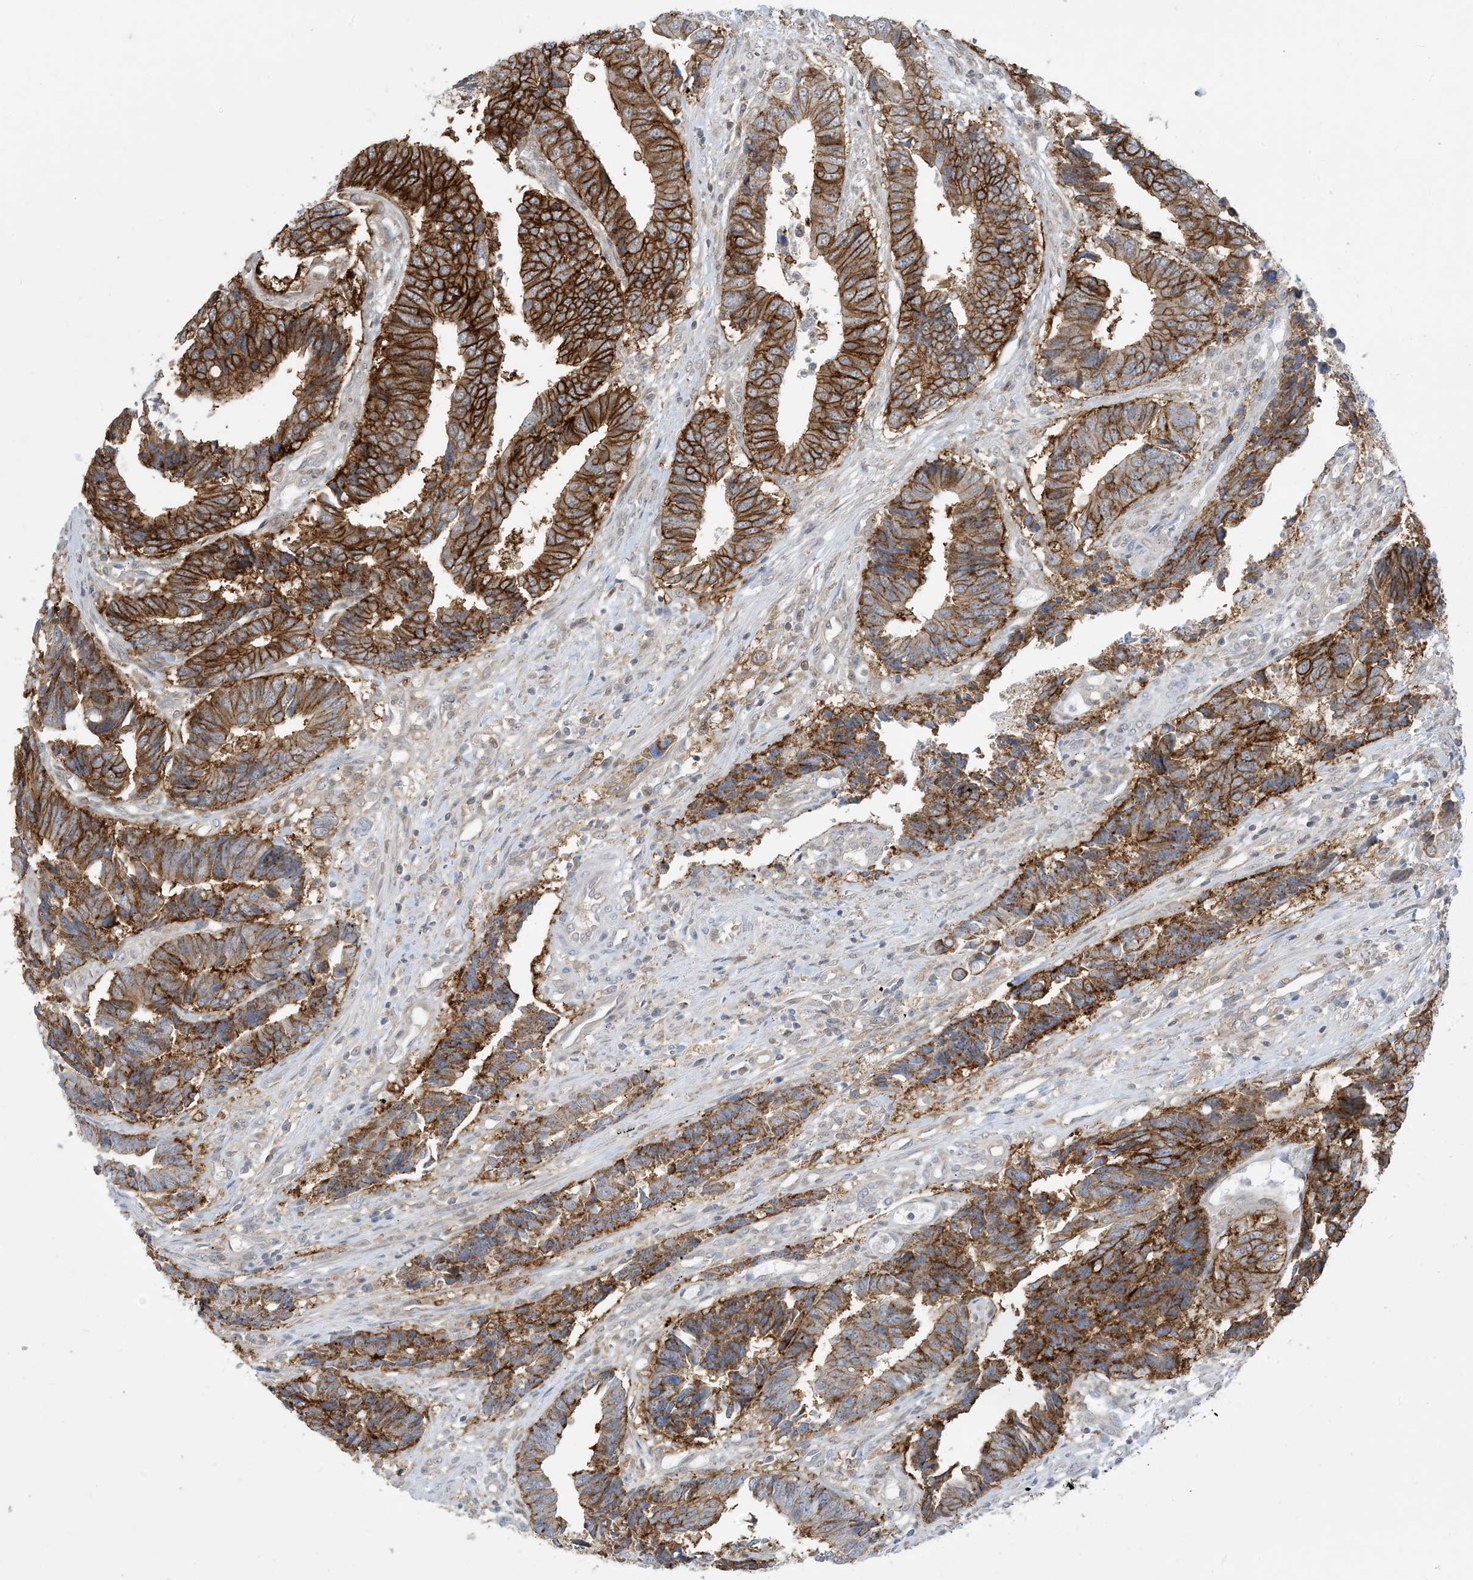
{"staining": {"intensity": "strong", "quantity": ">75%", "location": "cytoplasmic/membranous"}, "tissue": "colorectal cancer", "cell_type": "Tumor cells", "image_type": "cancer", "snomed": [{"axis": "morphology", "description": "Adenocarcinoma, NOS"}, {"axis": "topography", "description": "Rectum"}], "caption": "This is a histology image of immunohistochemistry staining of colorectal cancer (adenocarcinoma), which shows strong staining in the cytoplasmic/membranous of tumor cells.", "gene": "CASP4", "patient": {"sex": "male", "age": 84}}